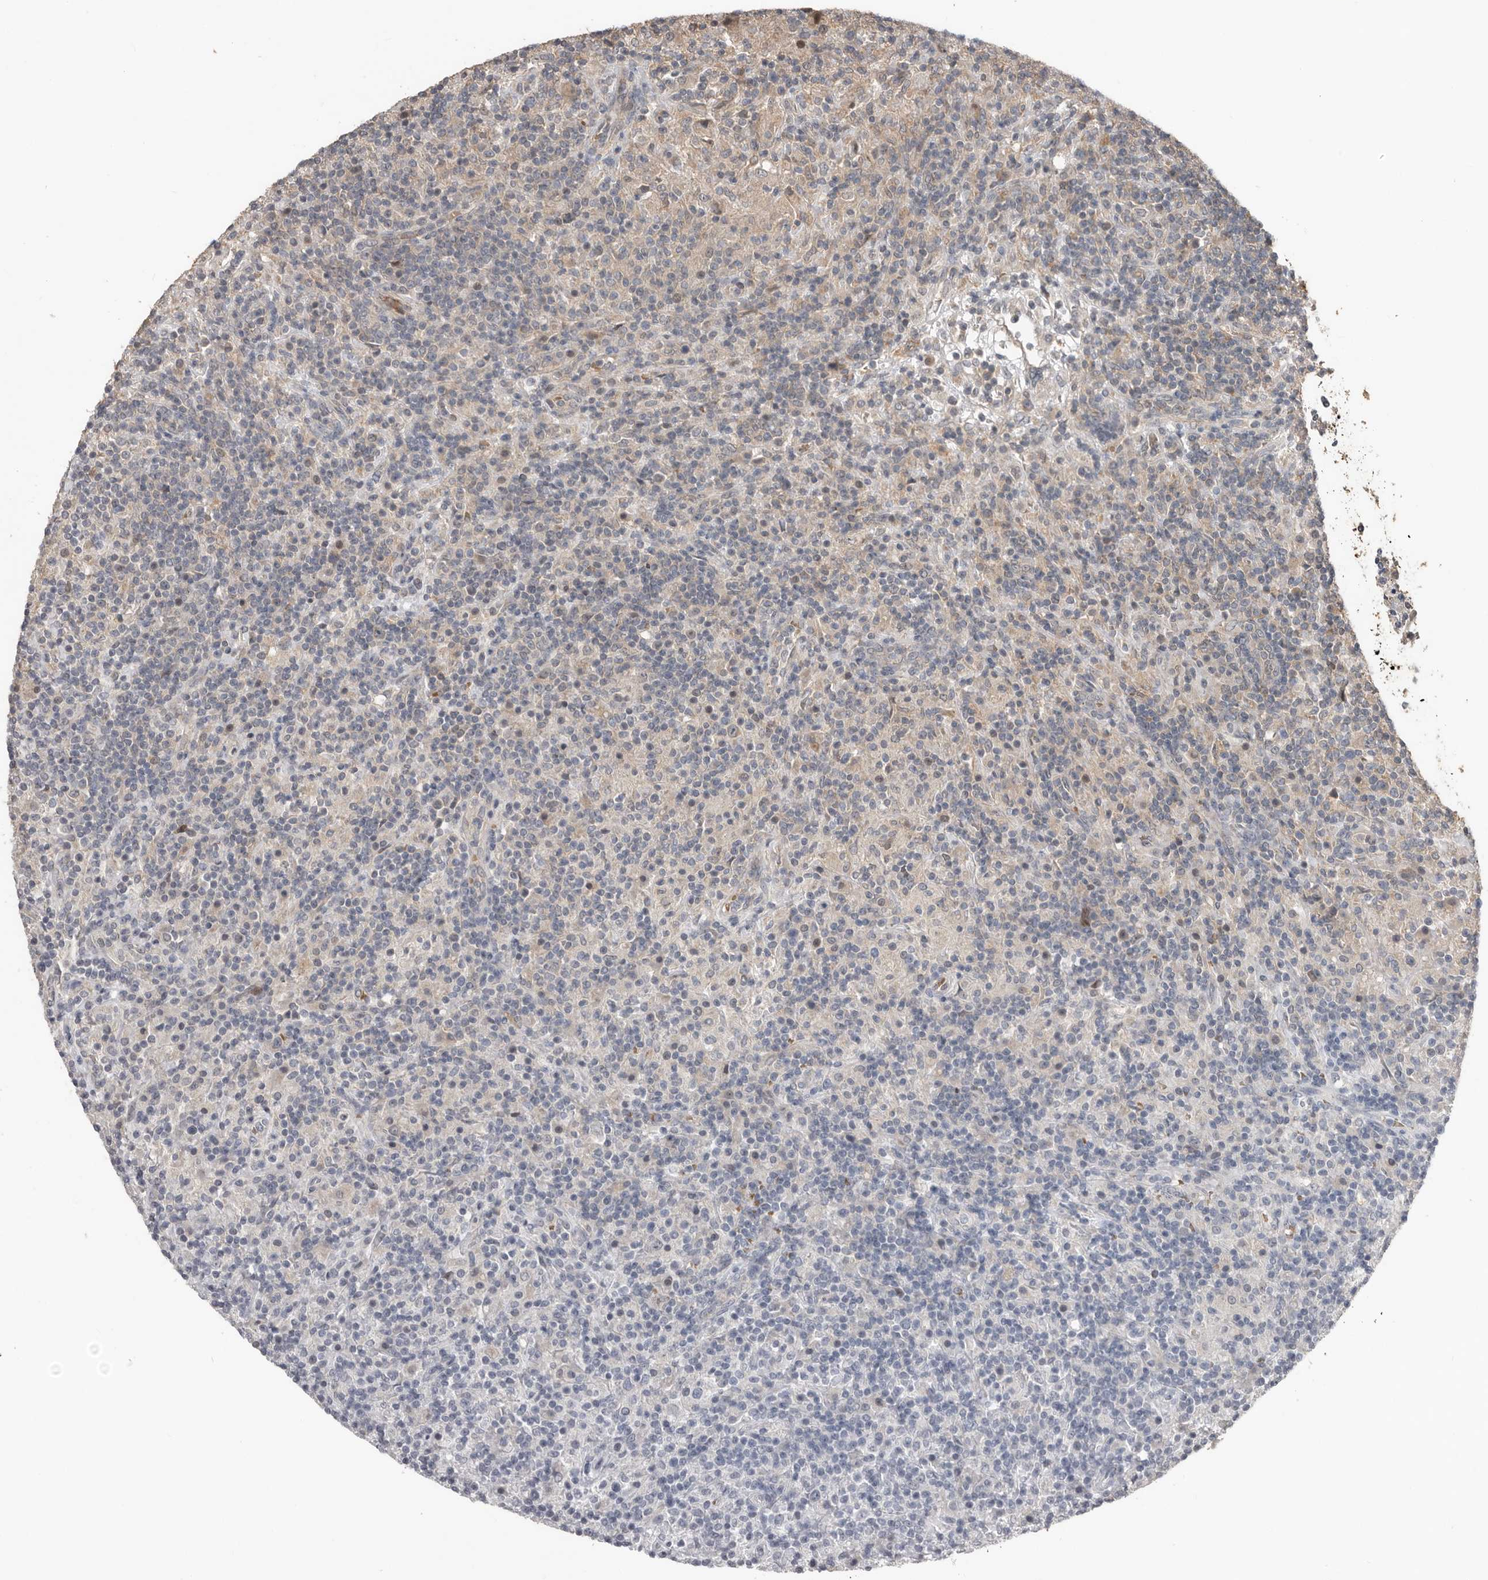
{"staining": {"intensity": "negative", "quantity": "none", "location": "none"}, "tissue": "lymphoma", "cell_type": "Tumor cells", "image_type": "cancer", "snomed": [{"axis": "morphology", "description": "Hodgkin's disease, NOS"}, {"axis": "topography", "description": "Lymph node"}], "caption": "This is an immunohistochemistry (IHC) micrograph of Hodgkin's disease. There is no positivity in tumor cells.", "gene": "BAMBI", "patient": {"sex": "male", "age": 70}}